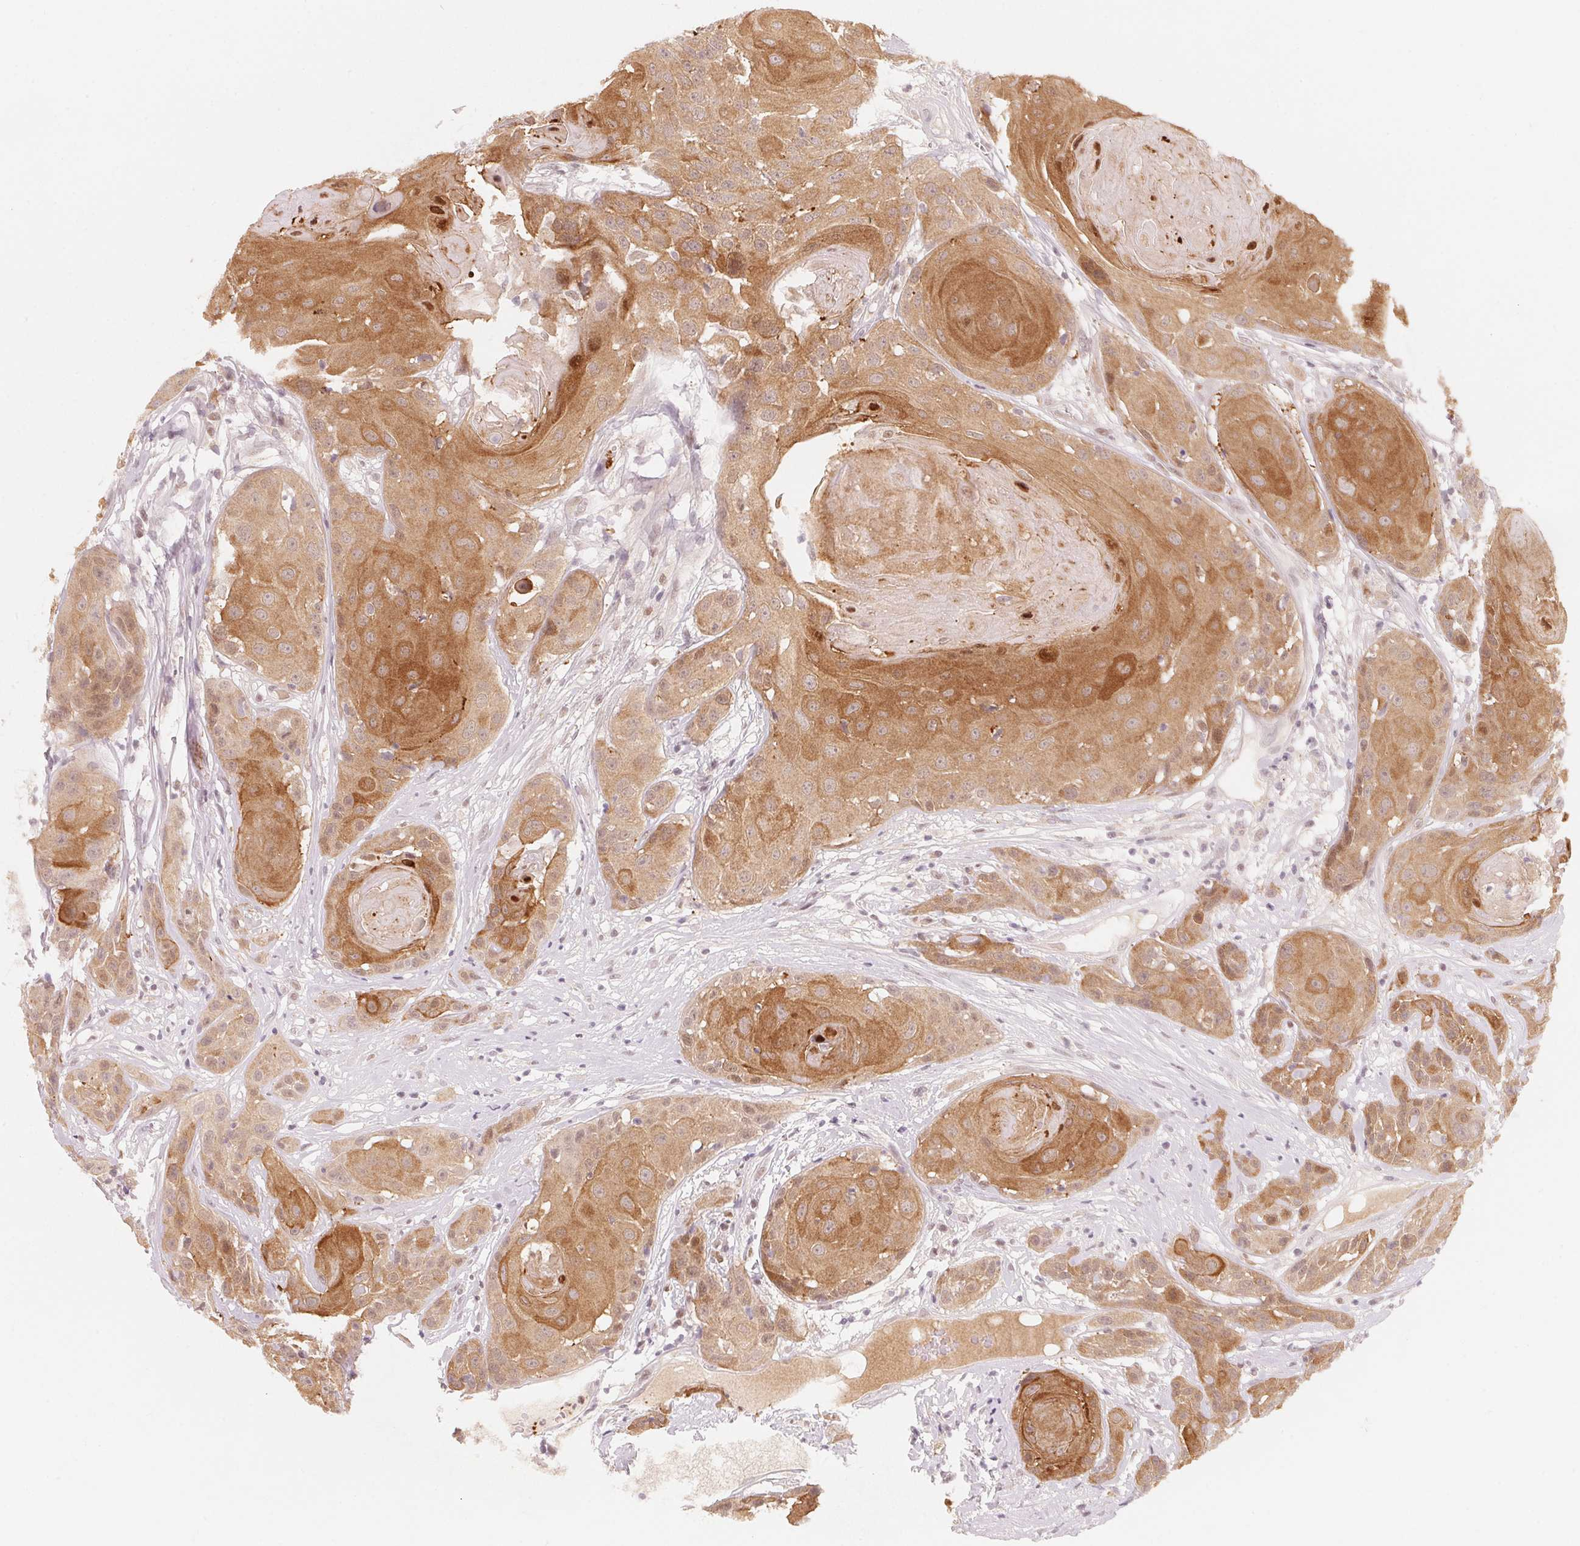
{"staining": {"intensity": "moderate", "quantity": ">75%", "location": "cytoplasmic/membranous,nuclear"}, "tissue": "head and neck cancer", "cell_type": "Tumor cells", "image_type": "cancer", "snomed": [{"axis": "morphology", "description": "Squamous cell carcinoma, NOS"}, {"axis": "topography", "description": "Skin"}, {"axis": "topography", "description": "Head-Neck"}], "caption": "Protein expression analysis of head and neck squamous cell carcinoma shows moderate cytoplasmic/membranous and nuclear staining in about >75% of tumor cells.", "gene": "ARHGAP22", "patient": {"sex": "male", "age": 80}}